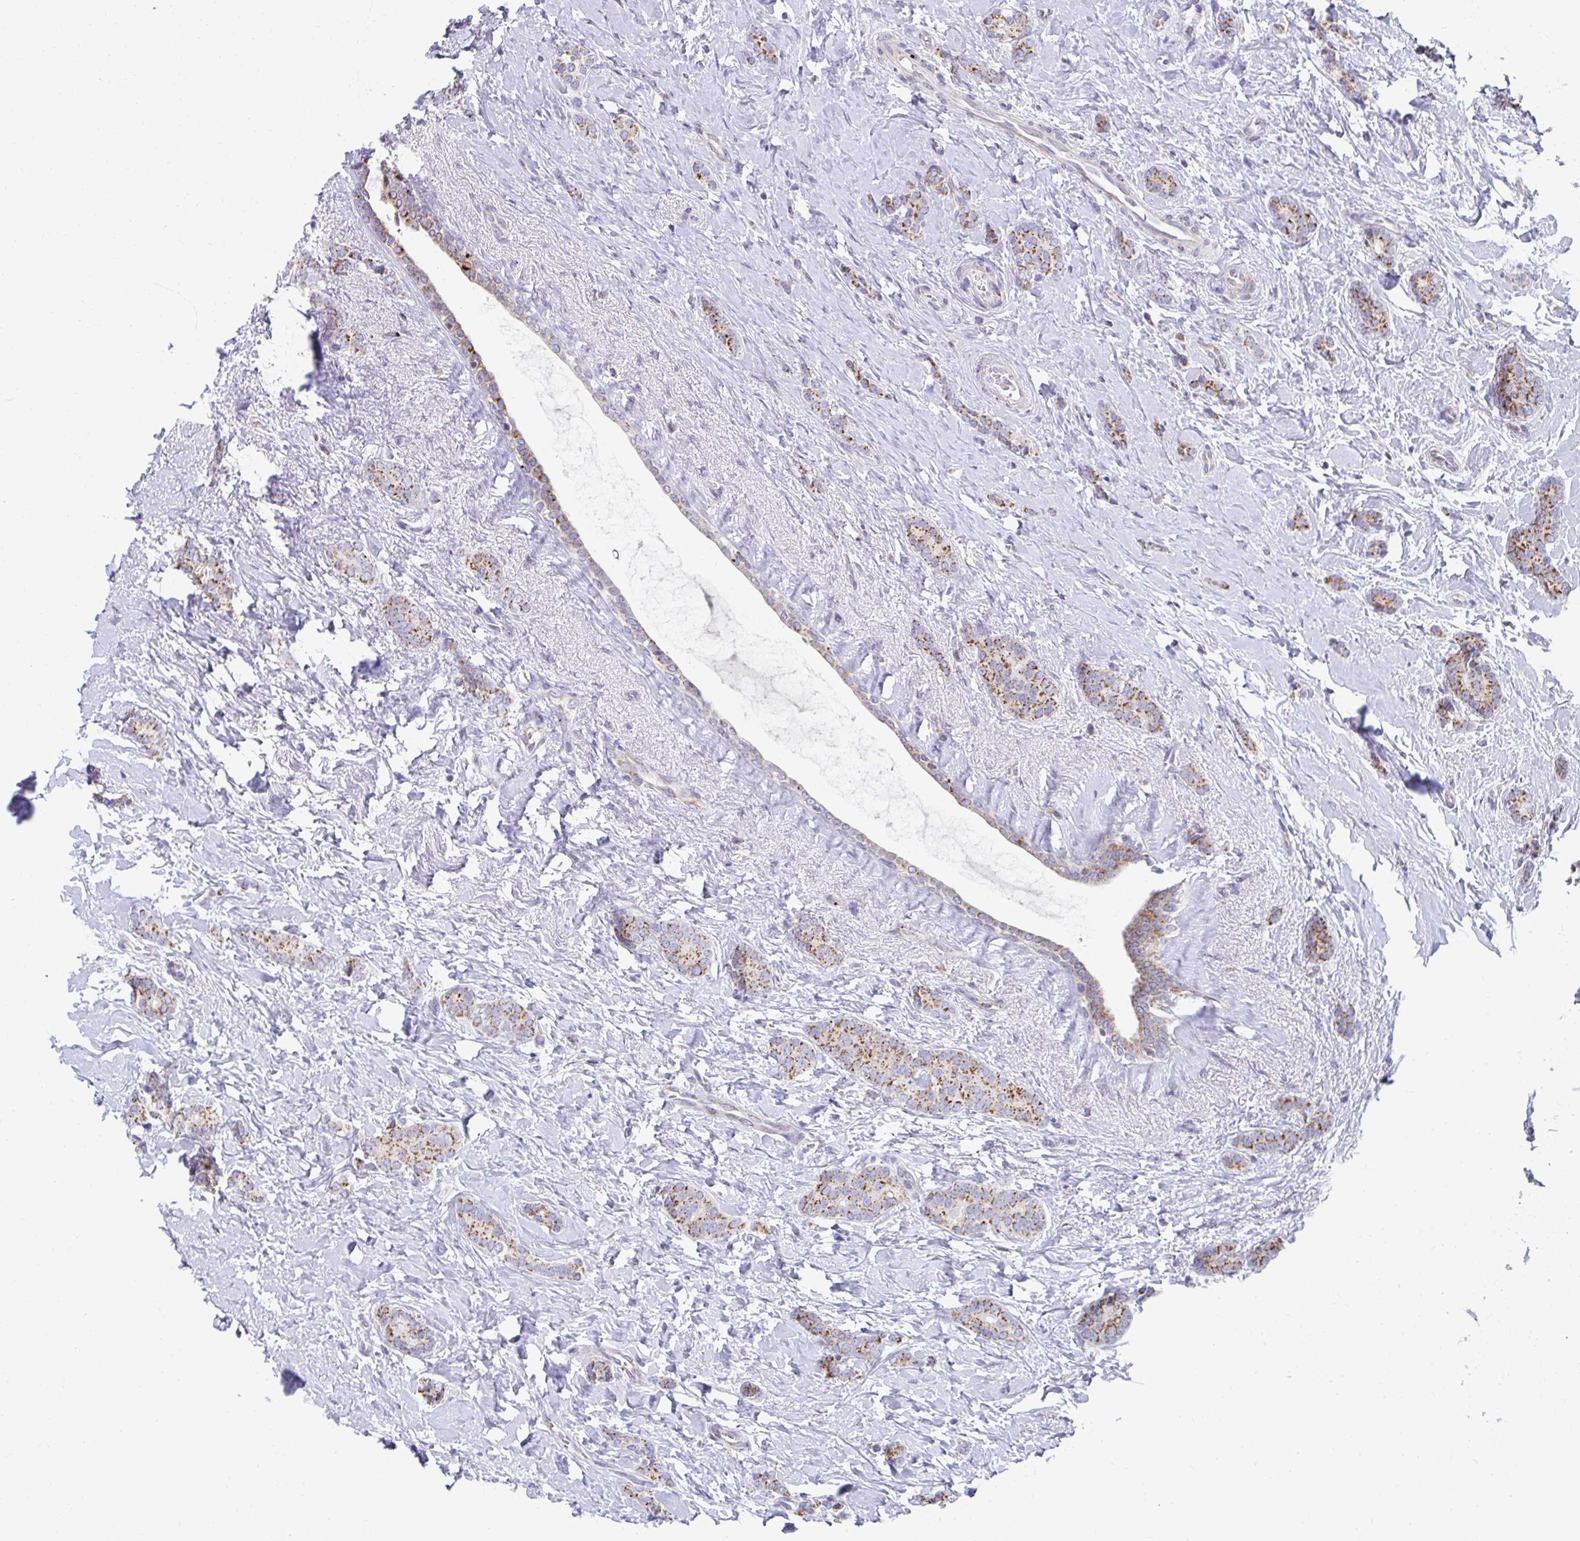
{"staining": {"intensity": "moderate", "quantity": ">75%", "location": "cytoplasmic/membranous"}, "tissue": "breast cancer", "cell_type": "Tumor cells", "image_type": "cancer", "snomed": [{"axis": "morphology", "description": "Normal tissue, NOS"}, {"axis": "morphology", "description": "Duct carcinoma"}, {"axis": "topography", "description": "Breast"}], "caption": "Brown immunohistochemical staining in human breast infiltrating ductal carcinoma shows moderate cytoplasmic/membranous positivity in about >75% of tumor cells. (IHC, brightfield microscopy, high magnification).", "gene": "EXOC5", "patient": {"sex": "female", "age": 77}}